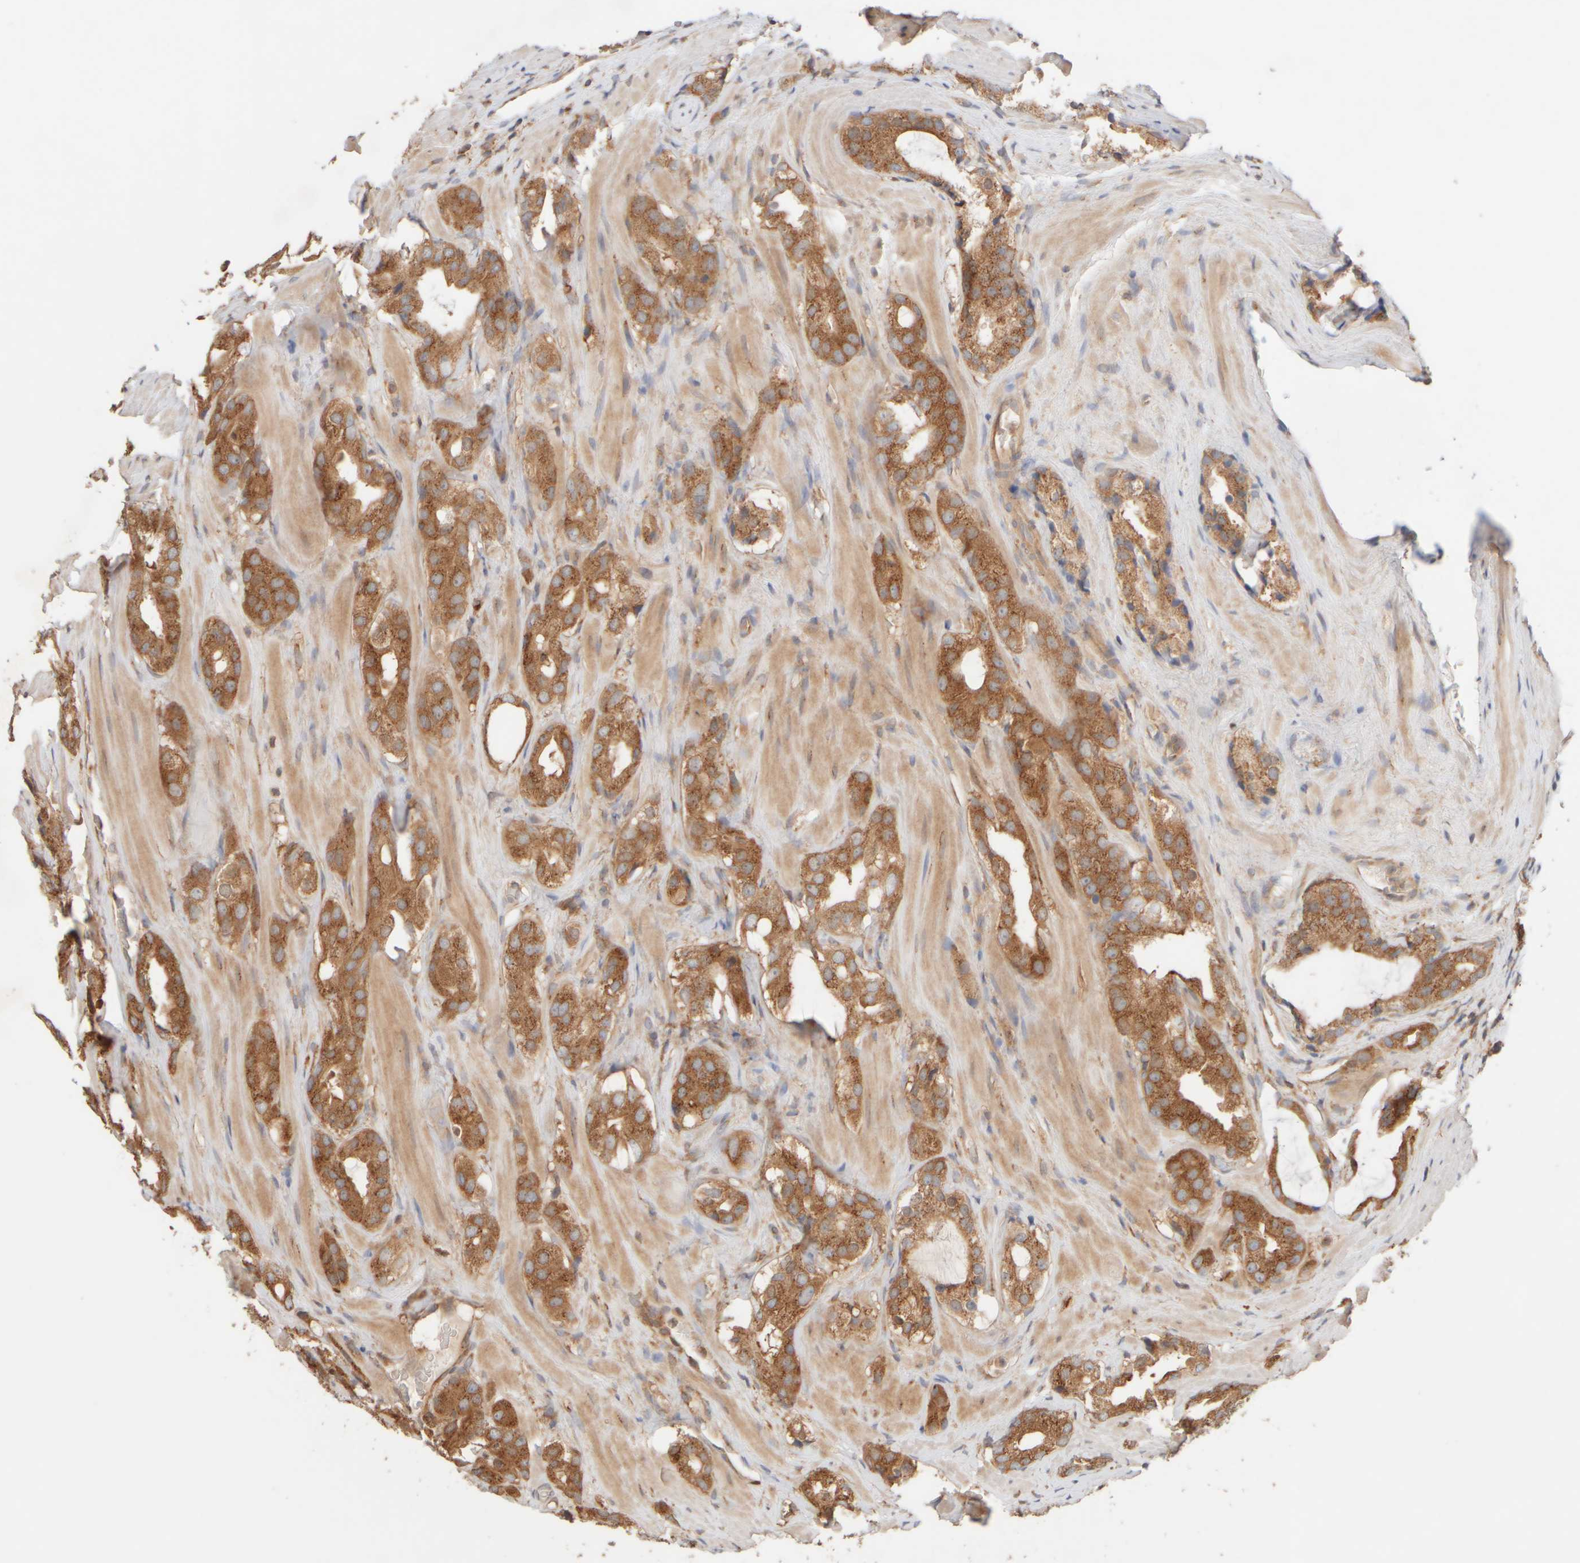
{"staining": {"intensity": "moderate", "quantity": ">75%", "location": "cytoplasmic/membranous"}, "tissue": "prostate cancer", "cell_type": "Tumor cells", "image_type": "cancer", "snomed": [{"axis": "morphology", "description": "Adenocarcinoma, High grade"}, {"axis": "topography", "description": "Prostate"}], "caption": "Immunohistochemical staining of human prostate cancer shows medium levels of moderate cytoplasmic/membranous expression in about >75% of tumor cells. The protein is stained brown, and the nuclei are stained in blue (DAB IHC with brightfield microscopy, high magnification).", "gene": "RABEP1", "patient": {"sex": "male", "age": 63}}